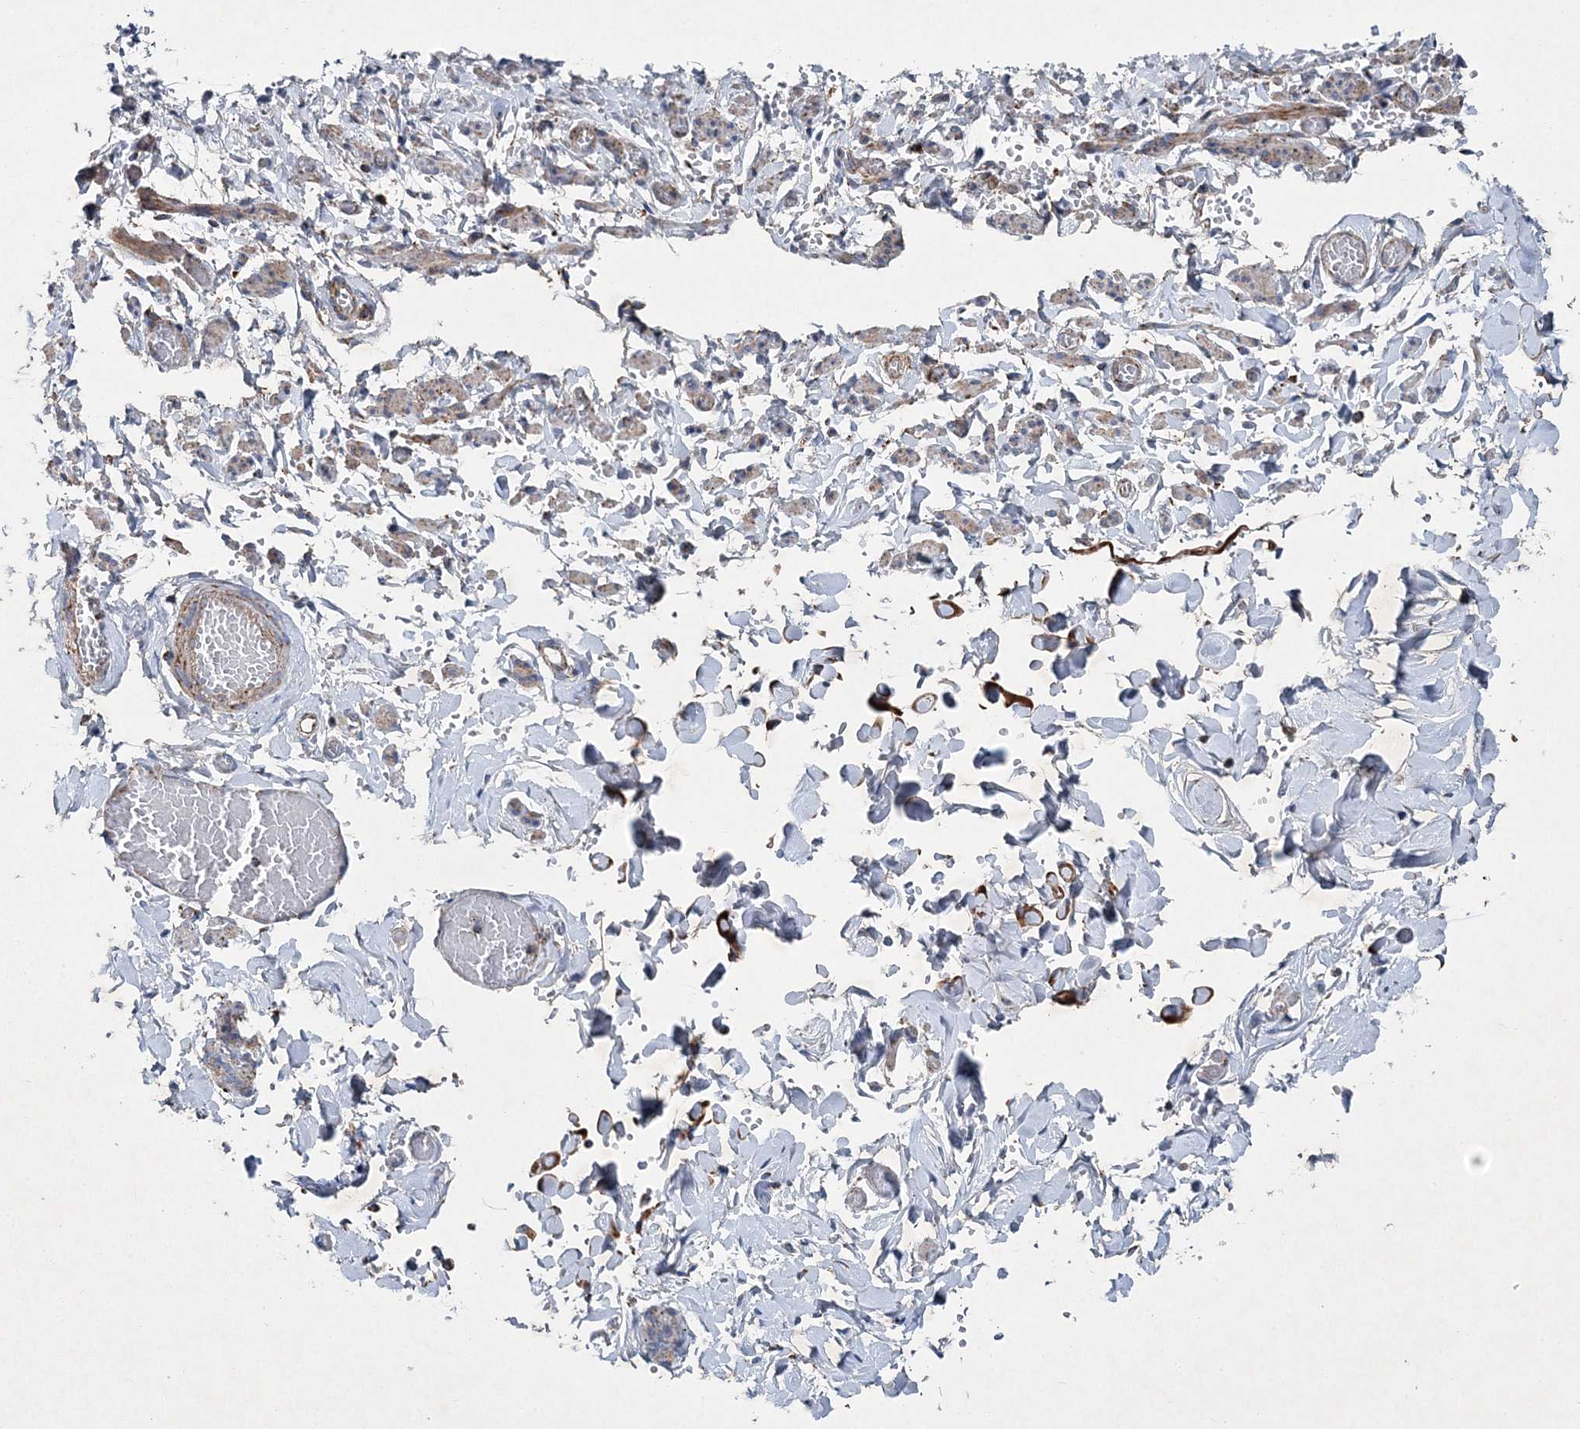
{"staining": {"intensity": "moderate", "quantity": "25%-75%", "location": "cytoplasmic/membranous"}, "tissue": "adipose tissue", "cell_type": "Adipocytes", "image_type": "normal", "snomed": [{"axis": "morphology", "description": "Normal tissue, NOS"}, {"axis": "topography", "description": "Vascular tissue"}, {"axis": "topography", "description": "Fallopian tube"}, {"axis": "topography", "description": "Ovary"}], "caption": "An immunohistochemistry (IHC) histopathology image of unremarkable tissue is shown. Protein staining in brown labels moderate cytoplasmic/membranous positivity in adipose tissue within adipocytes. The protein of interest is stained brown, and the nuclei are stained in blue (DAB (3,3'-diaminobenzidine) IHC with brightfield microscopy, high magnification).", "gene": "SPAG16", "patient": {"sex": "female", "age": 67}}